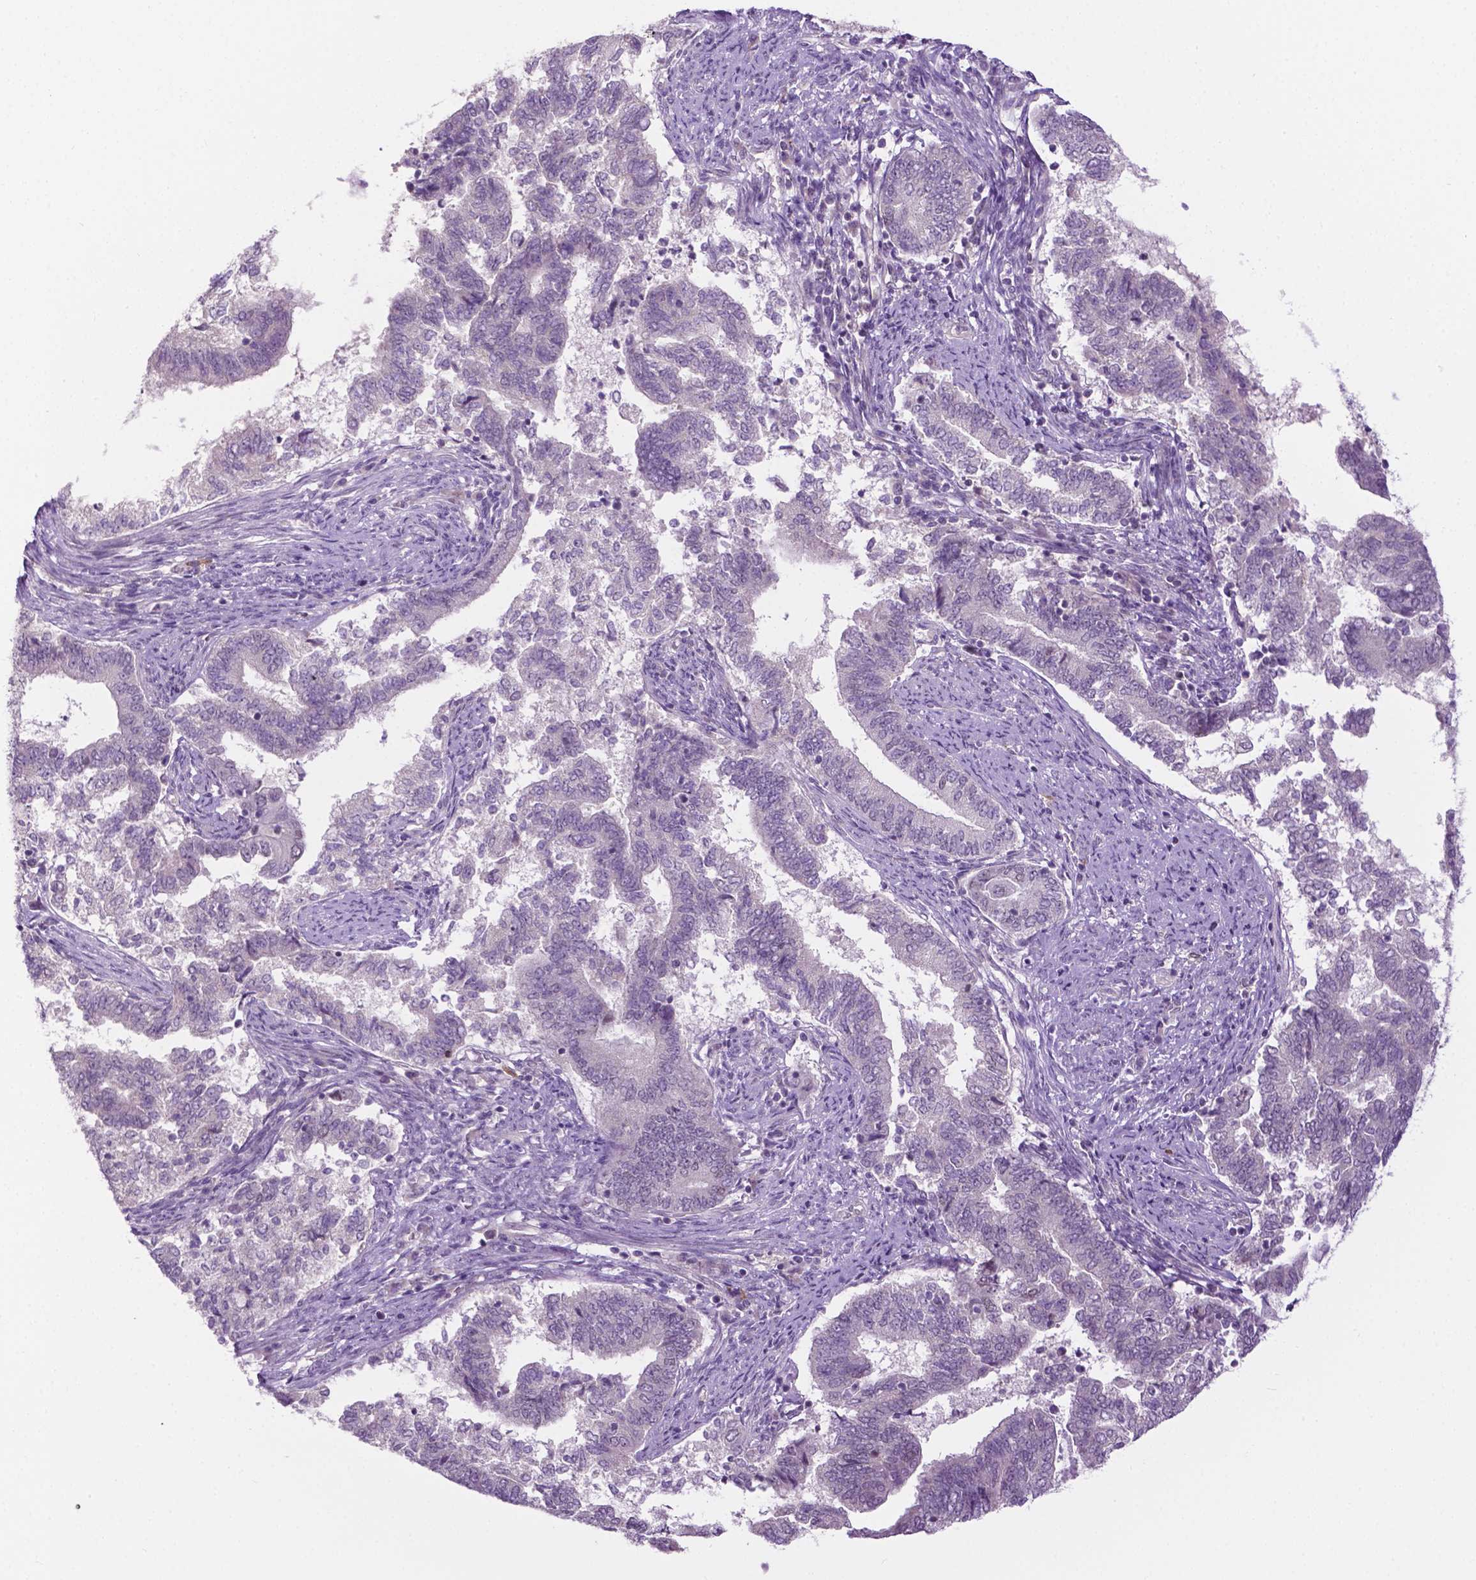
{"staining": {"intensity": "negative", "quantity": "none", "location": "none"}, "tissue": "endometrial cancer", "cell_type": "Tumor cells", "image_type": "cancer", "snomed": [{"axis": "morphology", "description": "Adenocarcinoma, NOS"}, {"axis": "topography", "description": "Endometrium"}], "caption": "Immunohistochemical staining of human endometrial adenocarcinoma exhibits no significant staining in tumor cells.", "gene": "DENND4A", "patient": {"sex": "female", "age": 65}}